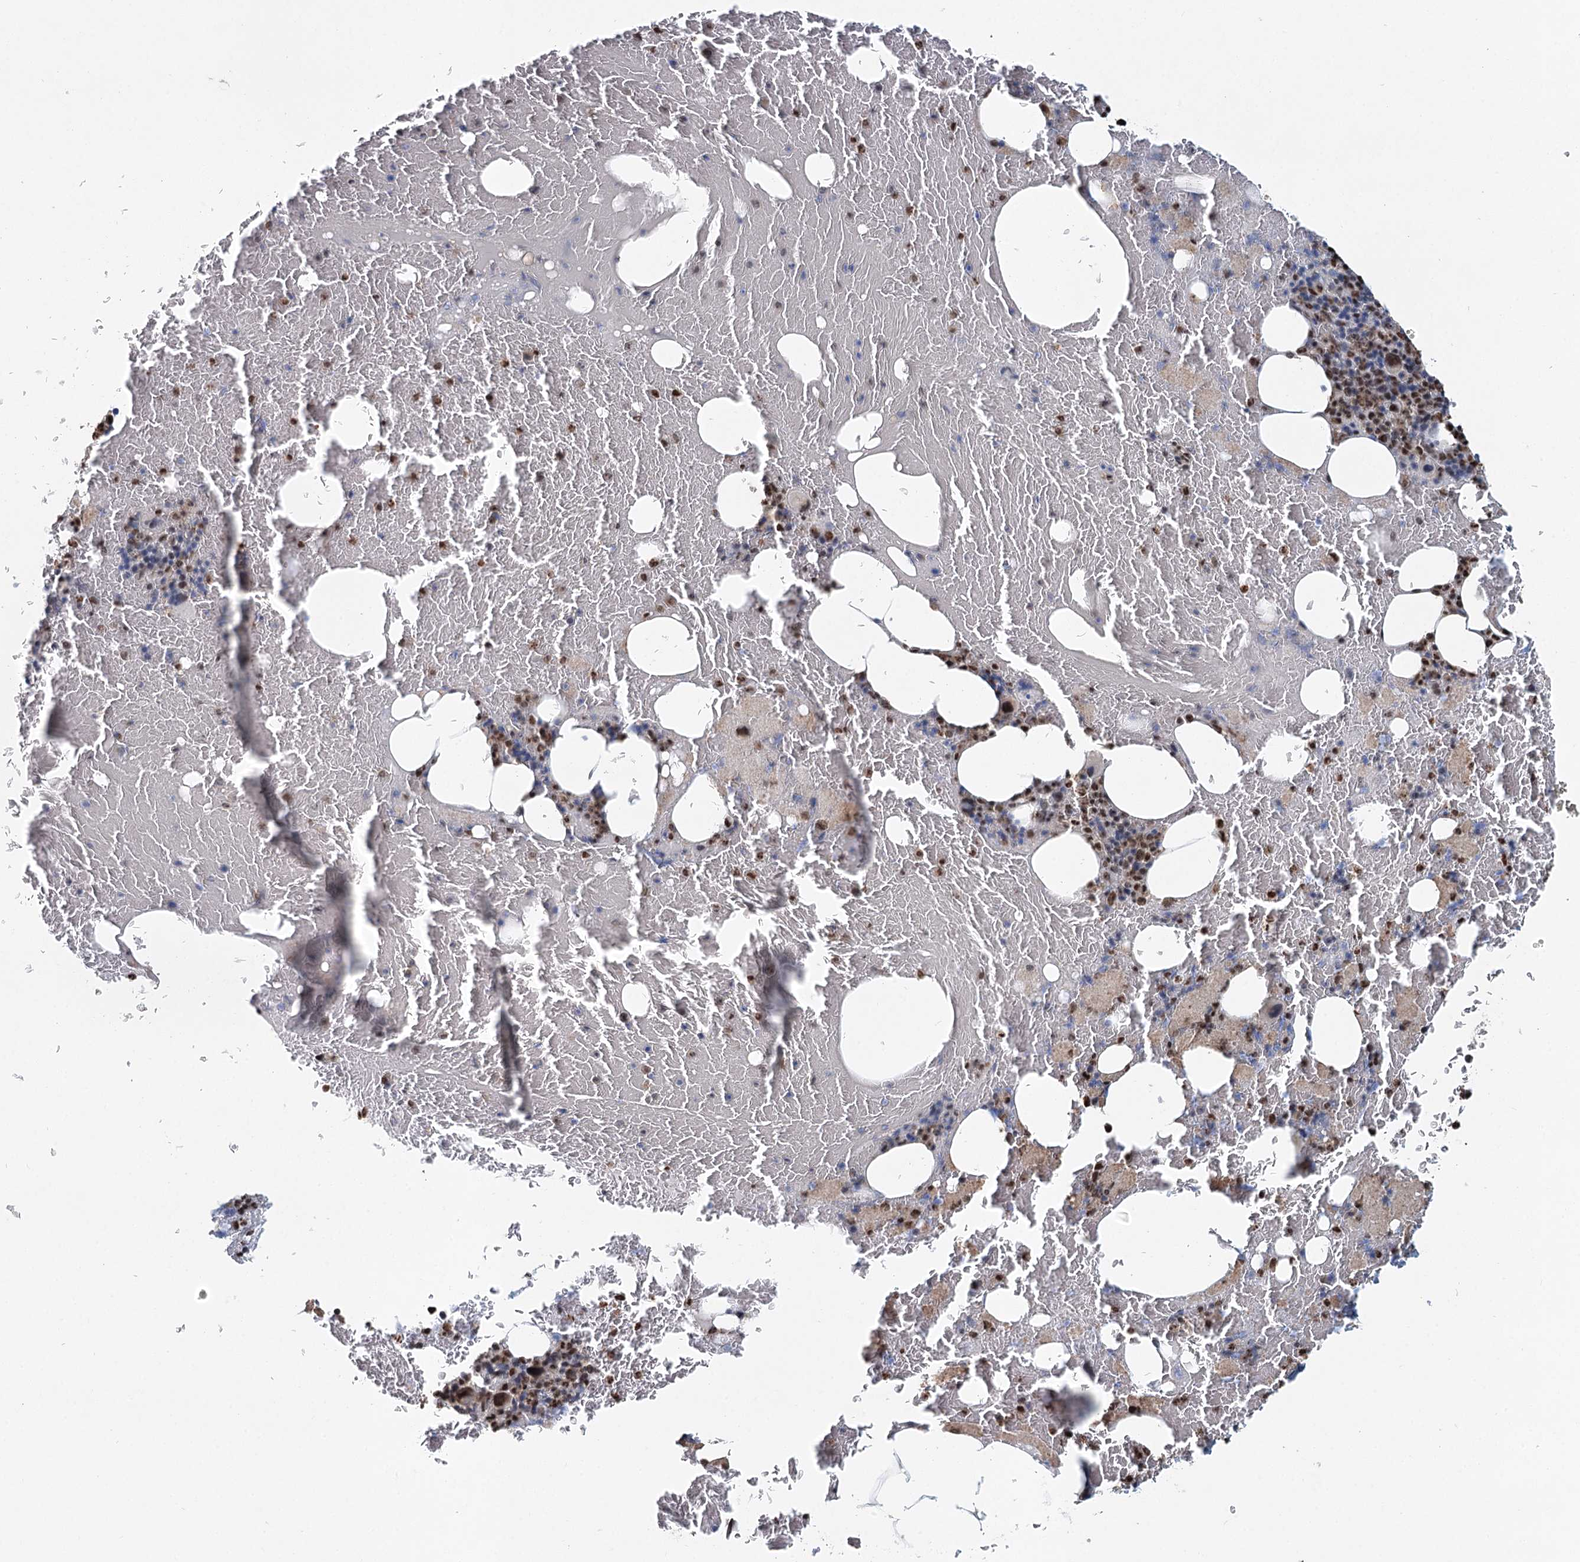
{"staining": {"intensity": "strong", "quantity": "25%-75%", "location": "nuclear"}, "tissue": "bone marrow", "cell_type": "Hematopoietic cells", "image_type": "normal", "snomed": [{"axis": "morphology", "description": "Normal tissue, NOS"}, {"axis": "topography", "description": "Bone marrow"}], "caption": "Benign bone marrow shows strong nuclear expression in approximately 25%-75% of hematopoietic cells, visualized by immunohistochemistry. (DAB (3,3'-diaminobenzidine) IHC with brightfield microscopy, high magnification).", "gene": "GPALPP1", "patient": {"sex": "male", "age": 79}}